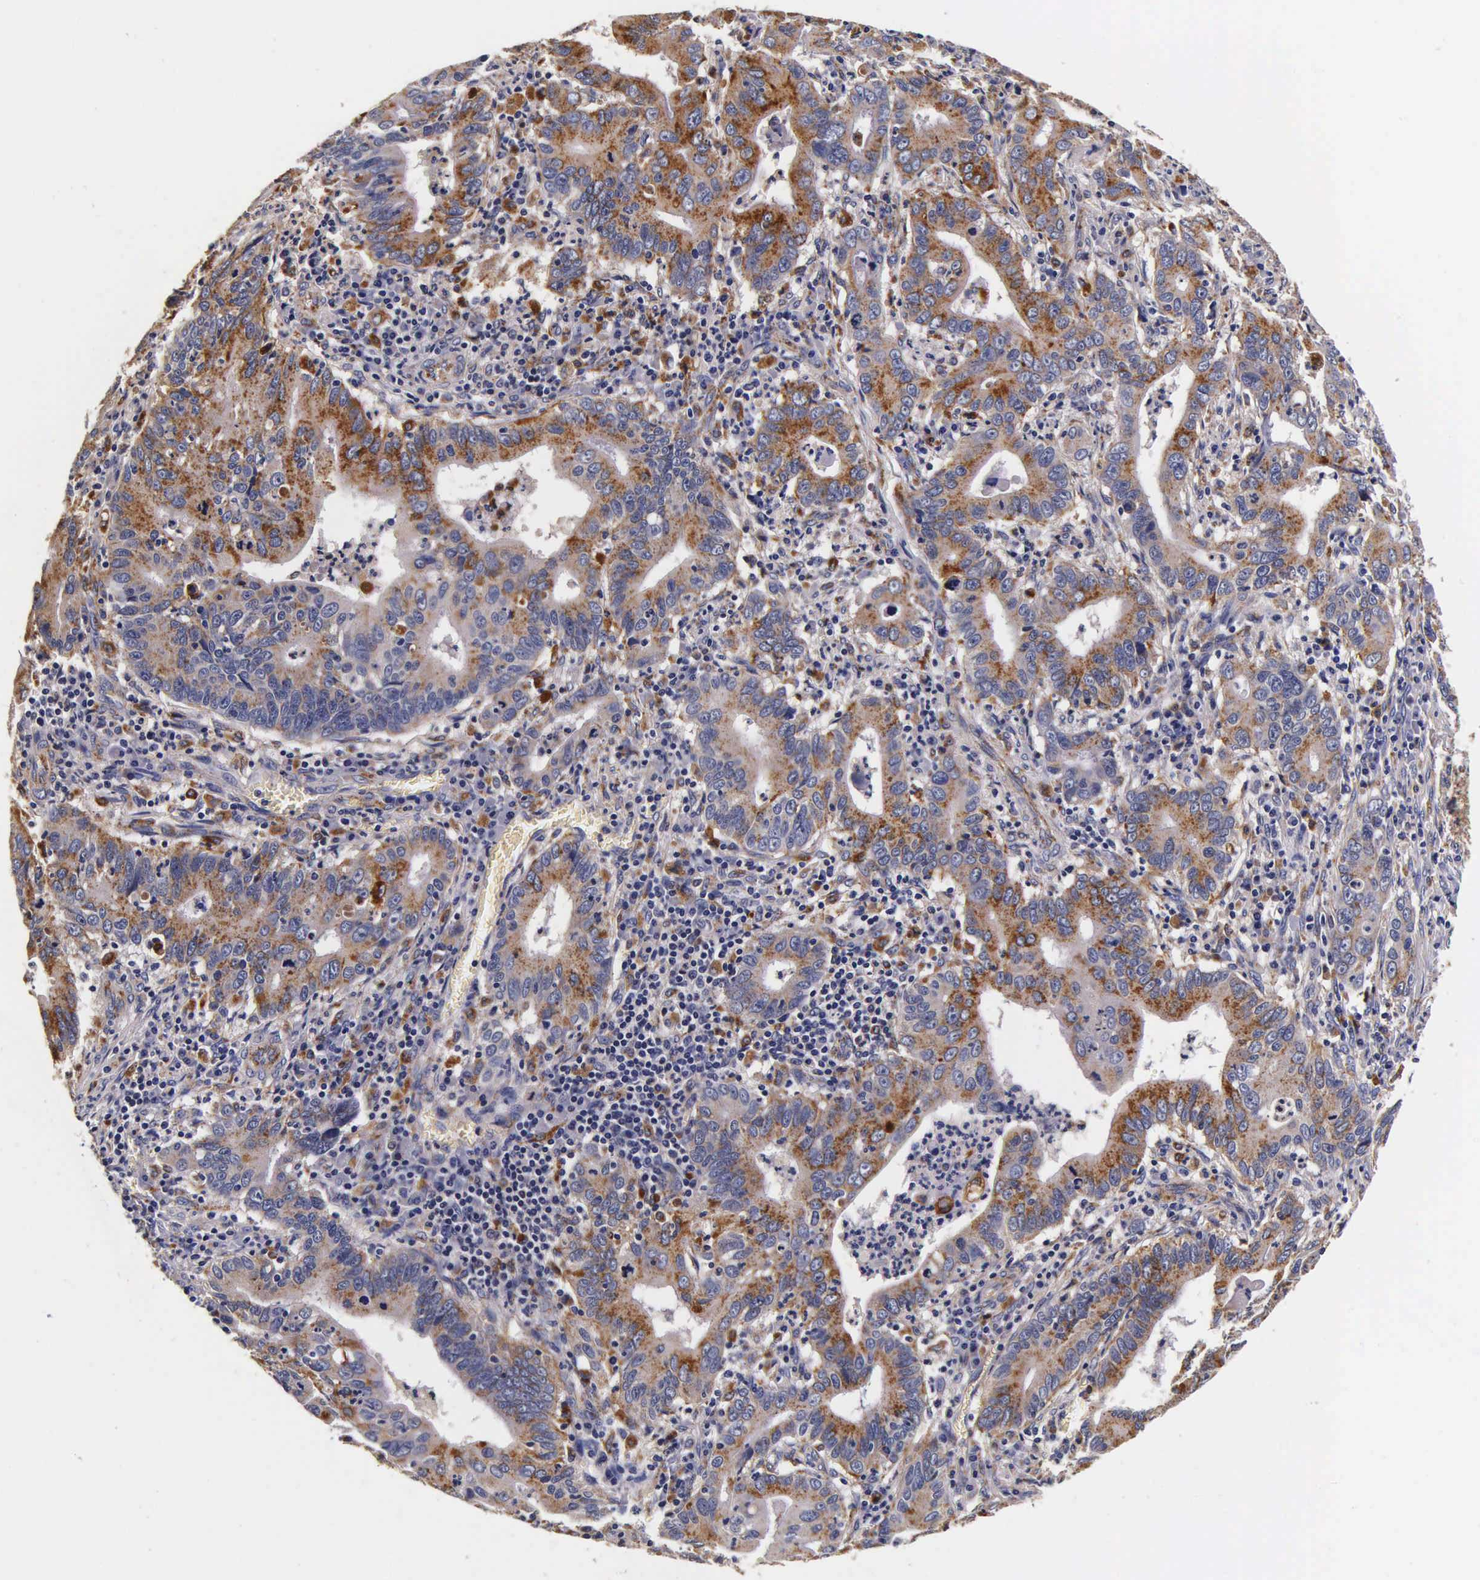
{"staining": {"intensity": "moderate", "quantity": ">75%", "location": "cytoplasmic/membranous"}, "tissue": "stomach cancer", "cell_type": "Tumor cells", "image_type": "cancer", "snomed": [{"axis": "morphology", "description": "Adenocarcinoma, NOS"}, {"axis": "topography", "description": "Stomach, upper"}], "caption": "Moderate cytoplasmic/membranous staining is seen in approximately >75% of tumor cells in stomach cancer.", "gene": "CTSB", "patient": {"sex": "male", "age": 63}}